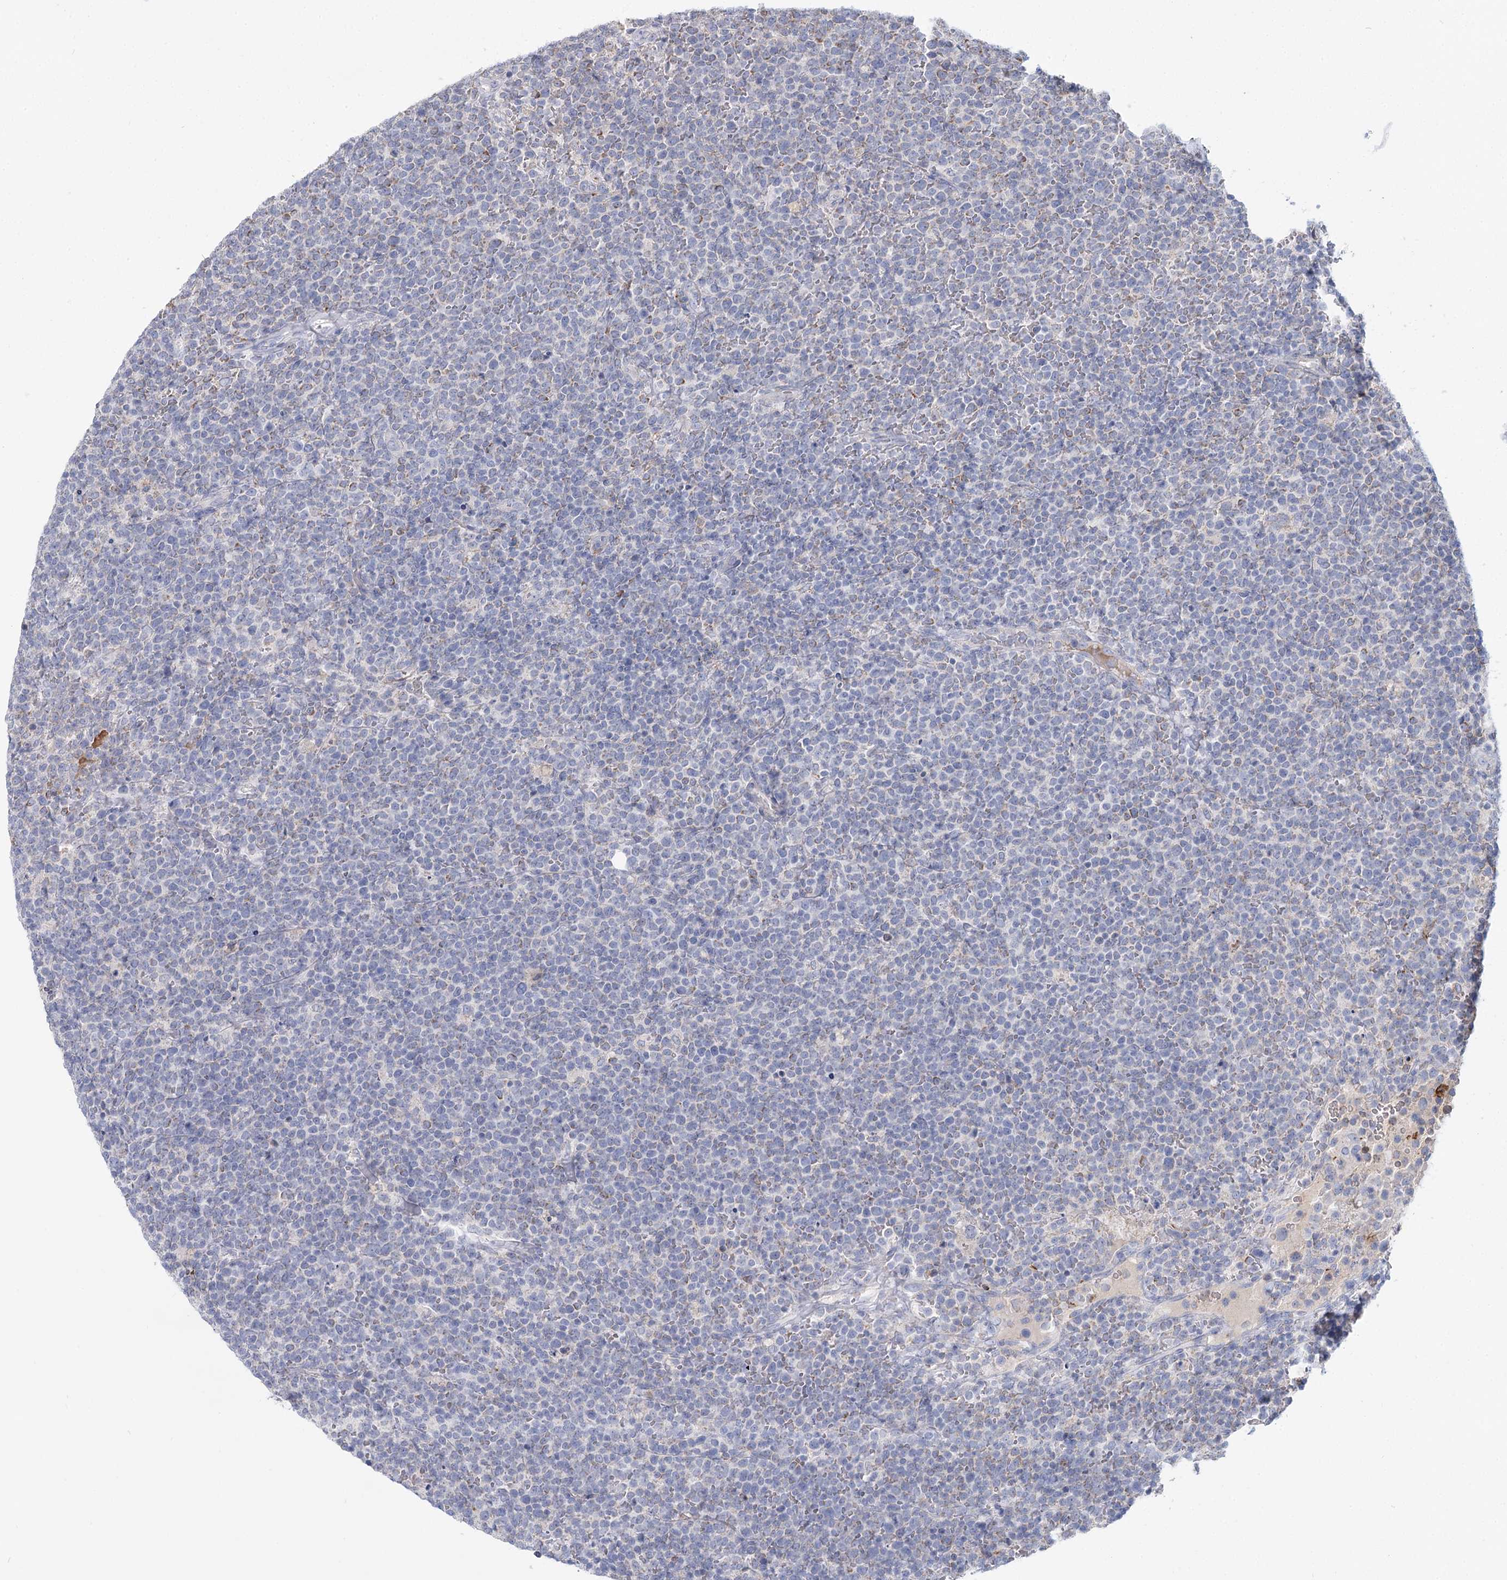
{"staining": {"intensity": "negative", "quantity": "none", "location": "none"}, "tissue": "lymphoma", "cell_type": "Tumor cells", "image_type": "cancer", "snomed": [{"axis": "morphology", "description": "Malignant lymphoma, non-Hodgkin's type, High grade"}, {"axis": "topography", "description": "Lymph node"}], "caption": "Immunohistochemistry (IHC) of lymphoma reveals no expression in tumor cells. (DAB immunohistochemistry with hematoxylin counter stain).", "gene": "ARHGAP44", "patient": {"sex": "male", "age": 61}}